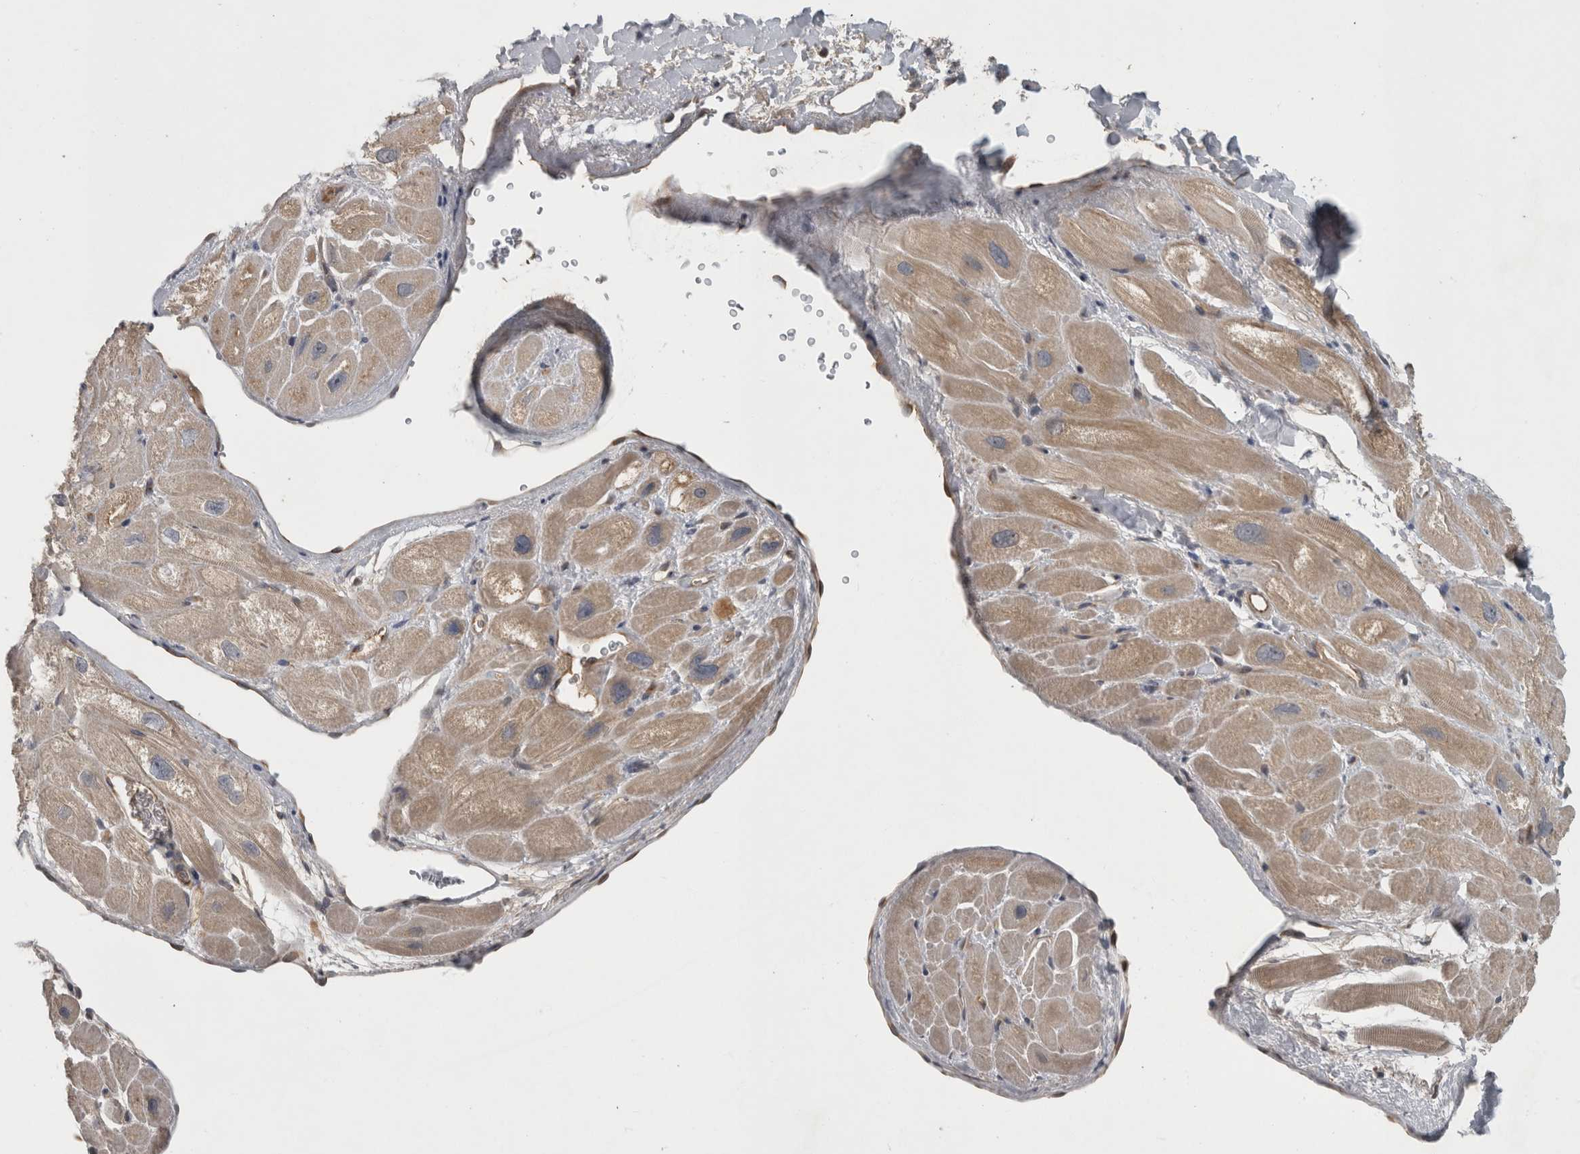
{"staining": {"intensity": "weak", "quantity": ">75%", "location": "cytoplasmic/membranous"}, "tissue": "heart muscle", "cell_type": "Cardiomyocytes", "image_type": "normal", "snomed": [{"axis": "morphology", "description": "Normal tissue, NOS"}, {"axis": "topography", "description": "Heart"}], "caption": "Immunohistochemical staining of unremarkable heart muscle reveals >75% levels of weak cytoplasmic/membranous protein staining in about >75% of cardiomyocytes.", "gene": "TRMT61B", "patient": {"sex": "male", "age": 49}}